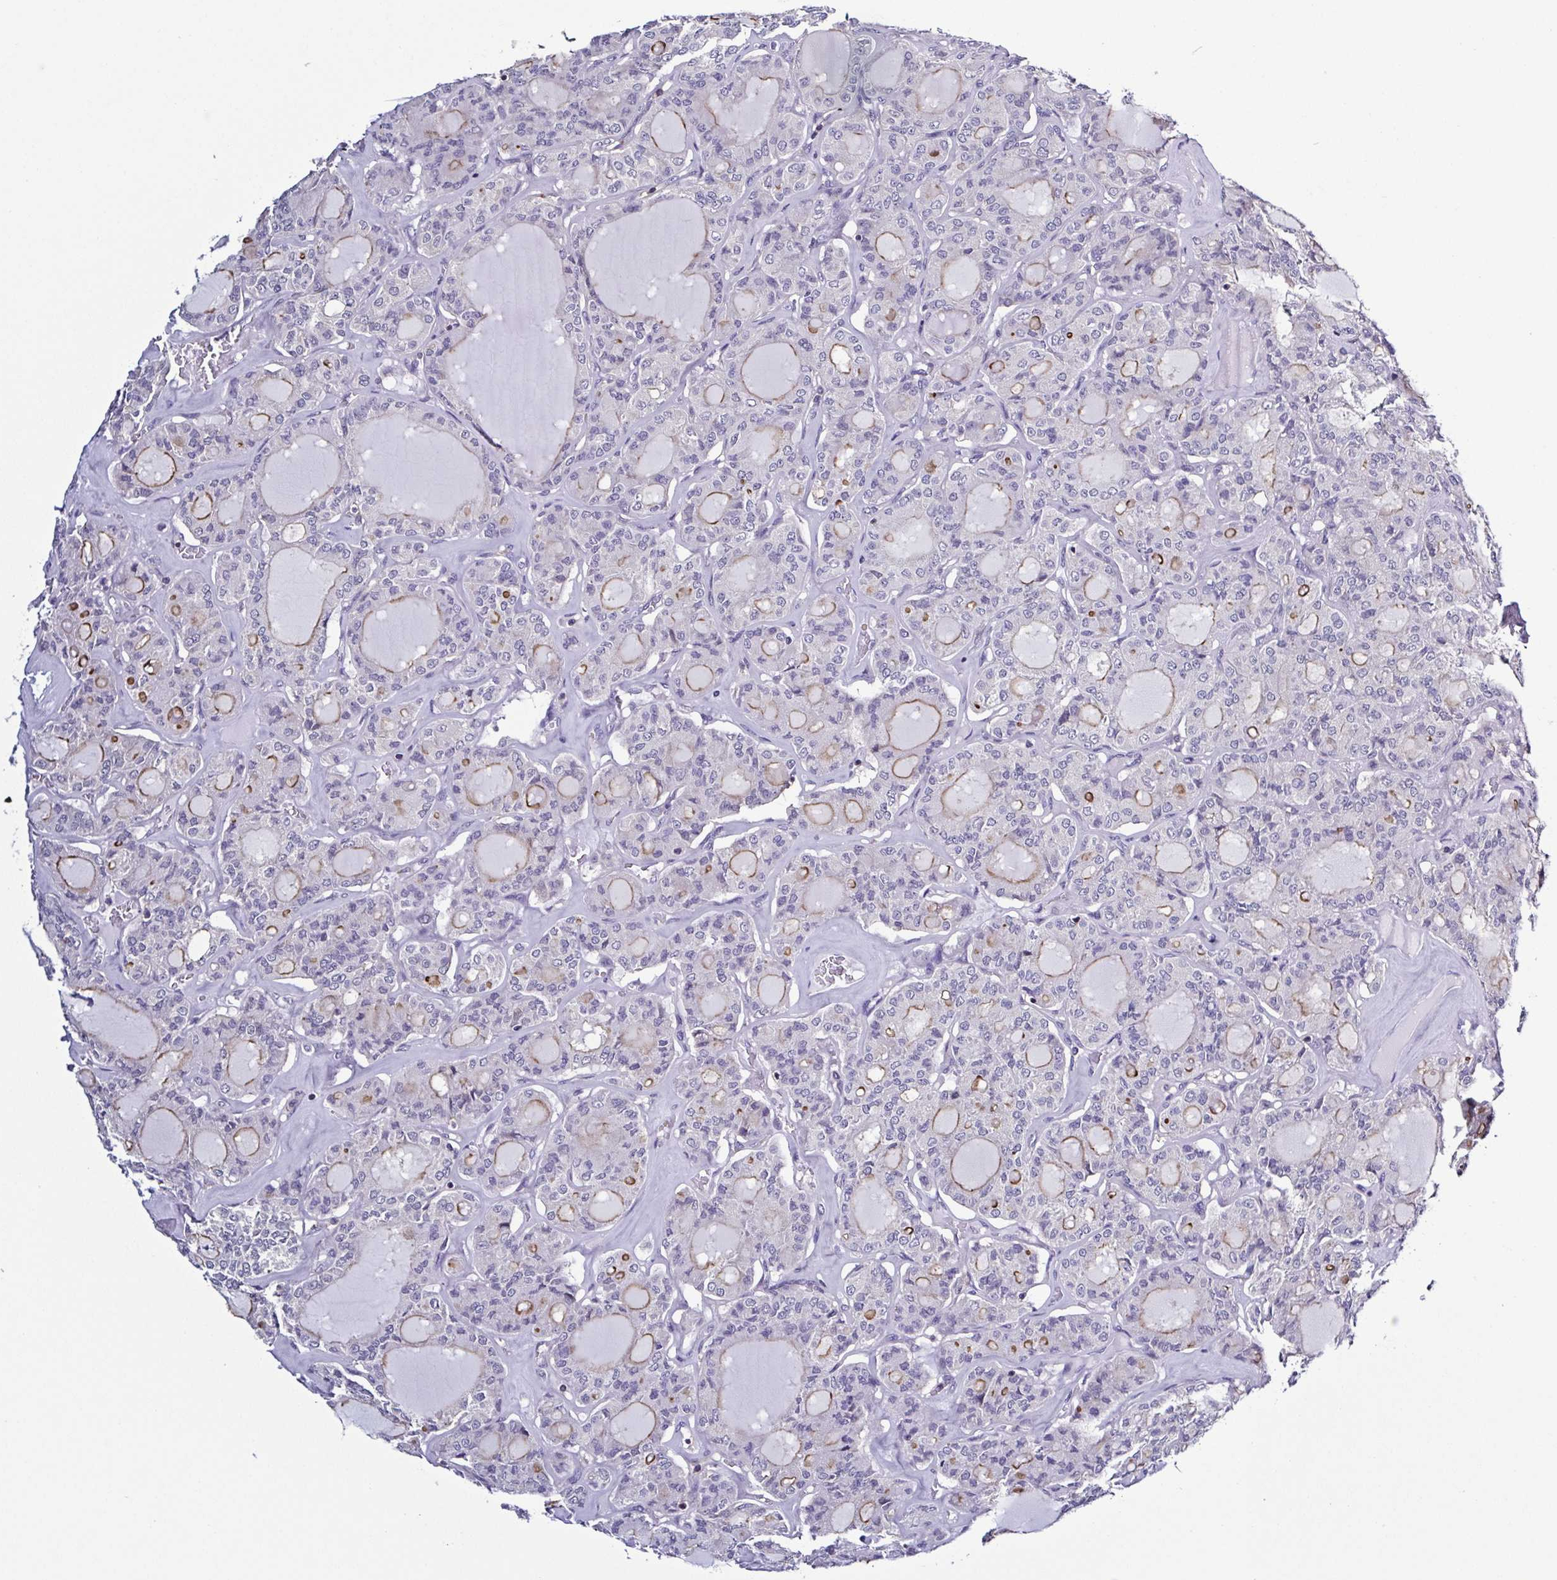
{"staining": {"intensity": "moderate", "quantity": "<25%", "location": "cytoplasmic/membranous"}, "tissue": "thyroid cancer", "cell_type": "Tumor cells", "image_type": "cancer", "snomed": [{"axis": "morphology", "description": "Papillary adenocarcinoma, NOS"}, {"axis": "topography", "description": "Thyroid gland"}], "caption": "Papillary adenocarcinoma (thyroid) stained with a brown dye exhibits moderate cytoplasmic/membranous positive expression in about <25% of tumor cells.", "gene": "TNNT2", "patient": {"sex": "male", "age": 87}}